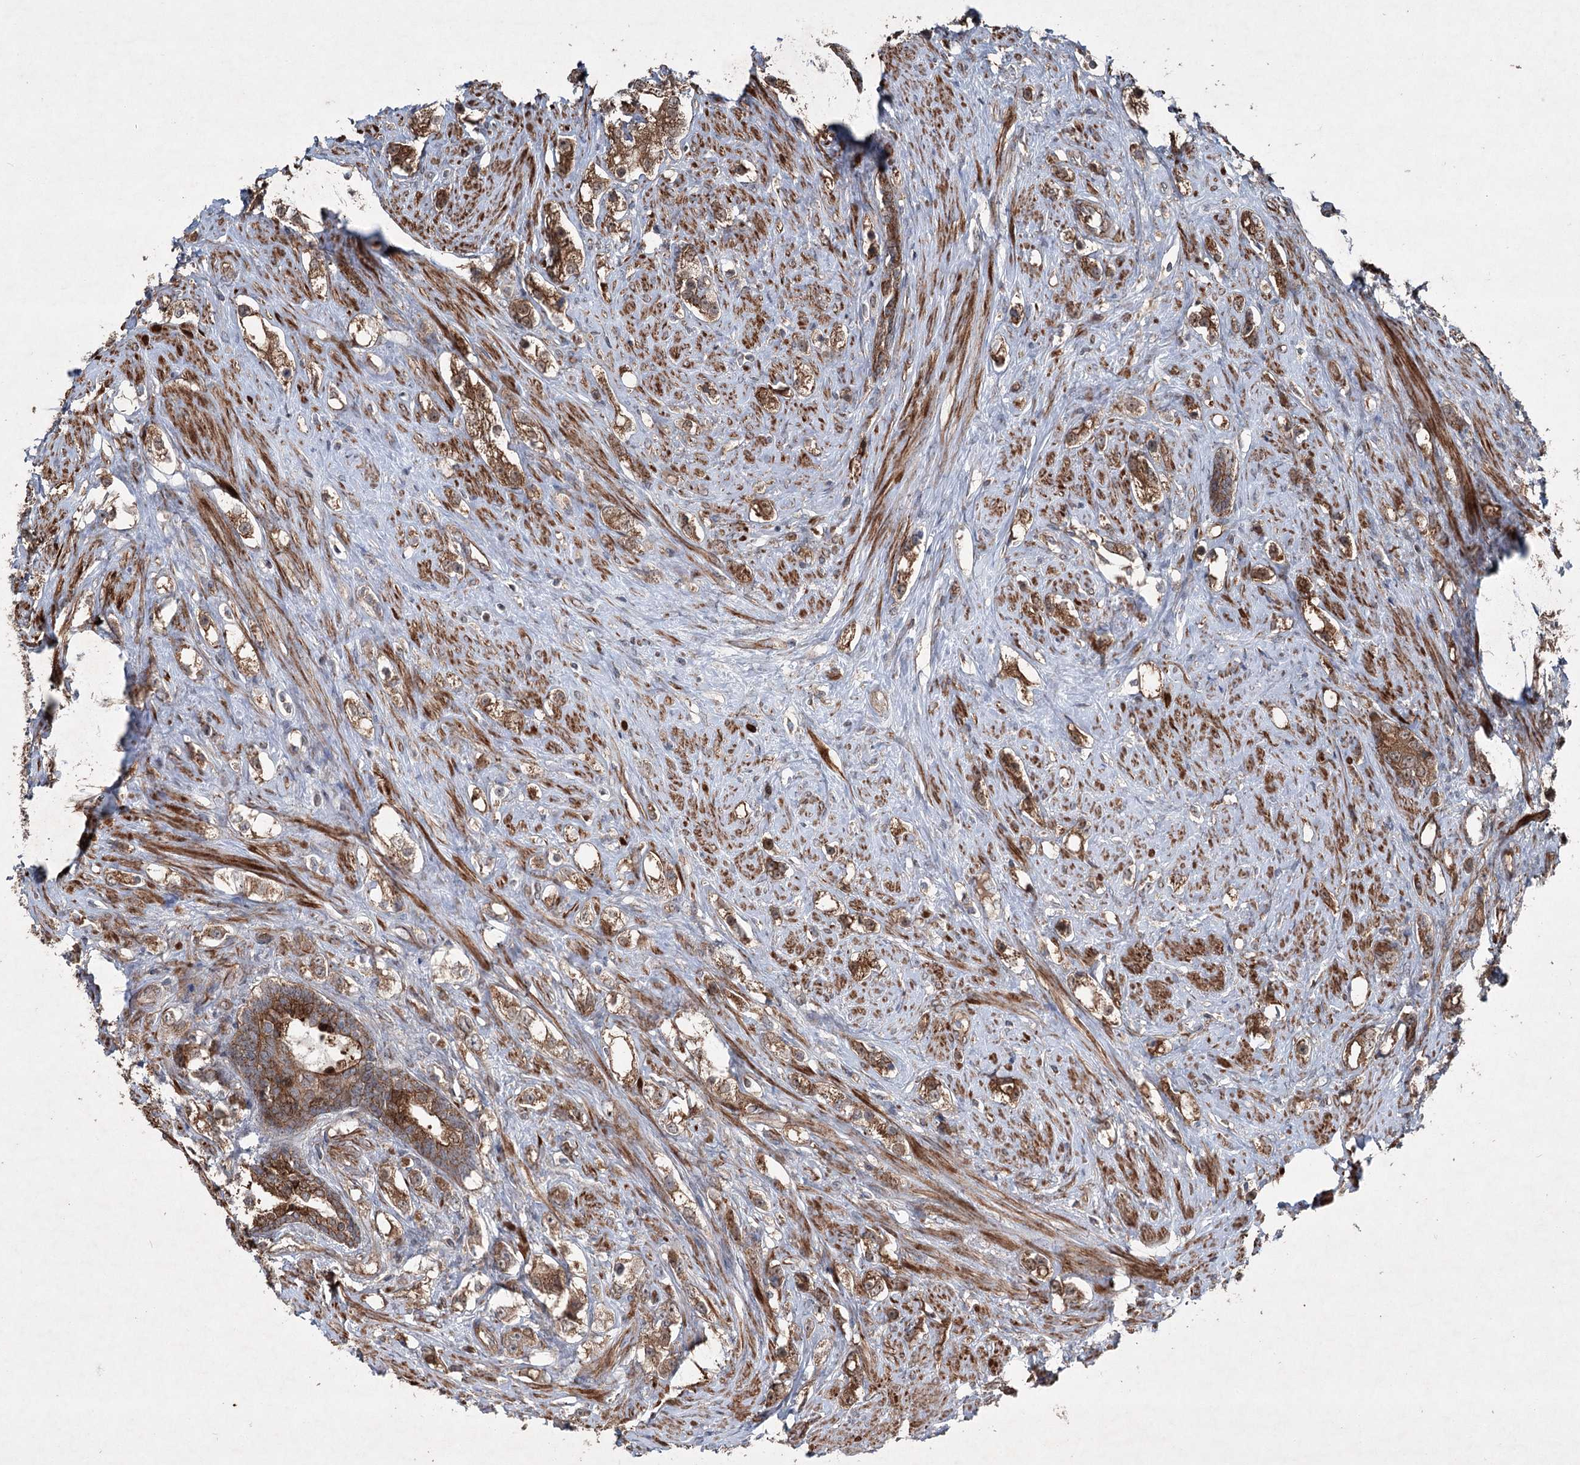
{"staining": {"intensity": "moderate", "quantity": ">75%", "location": "cytoplasmic/membranous"}, "tissue": "prostate cancer", "cell_type": "Tumor cells", "image_type": "cancer", "snomed": [{"axis": "morphology", "description": "Adenocarcinoma, High grade"}, {"axis": "topography", "description": "Prostate"}], "caption": "Immunohistochemical staining of human prostate cancer (adenocarcinoma (high-grade)) shows medium levels of moderate cytoplasmic/membranous staining in approximately >75% of tumor cells. (DAB IHC with brightfield microscopy, high magnification).", "gene": "SERINC5", "patient": {"sex": "male", "age": 63}}